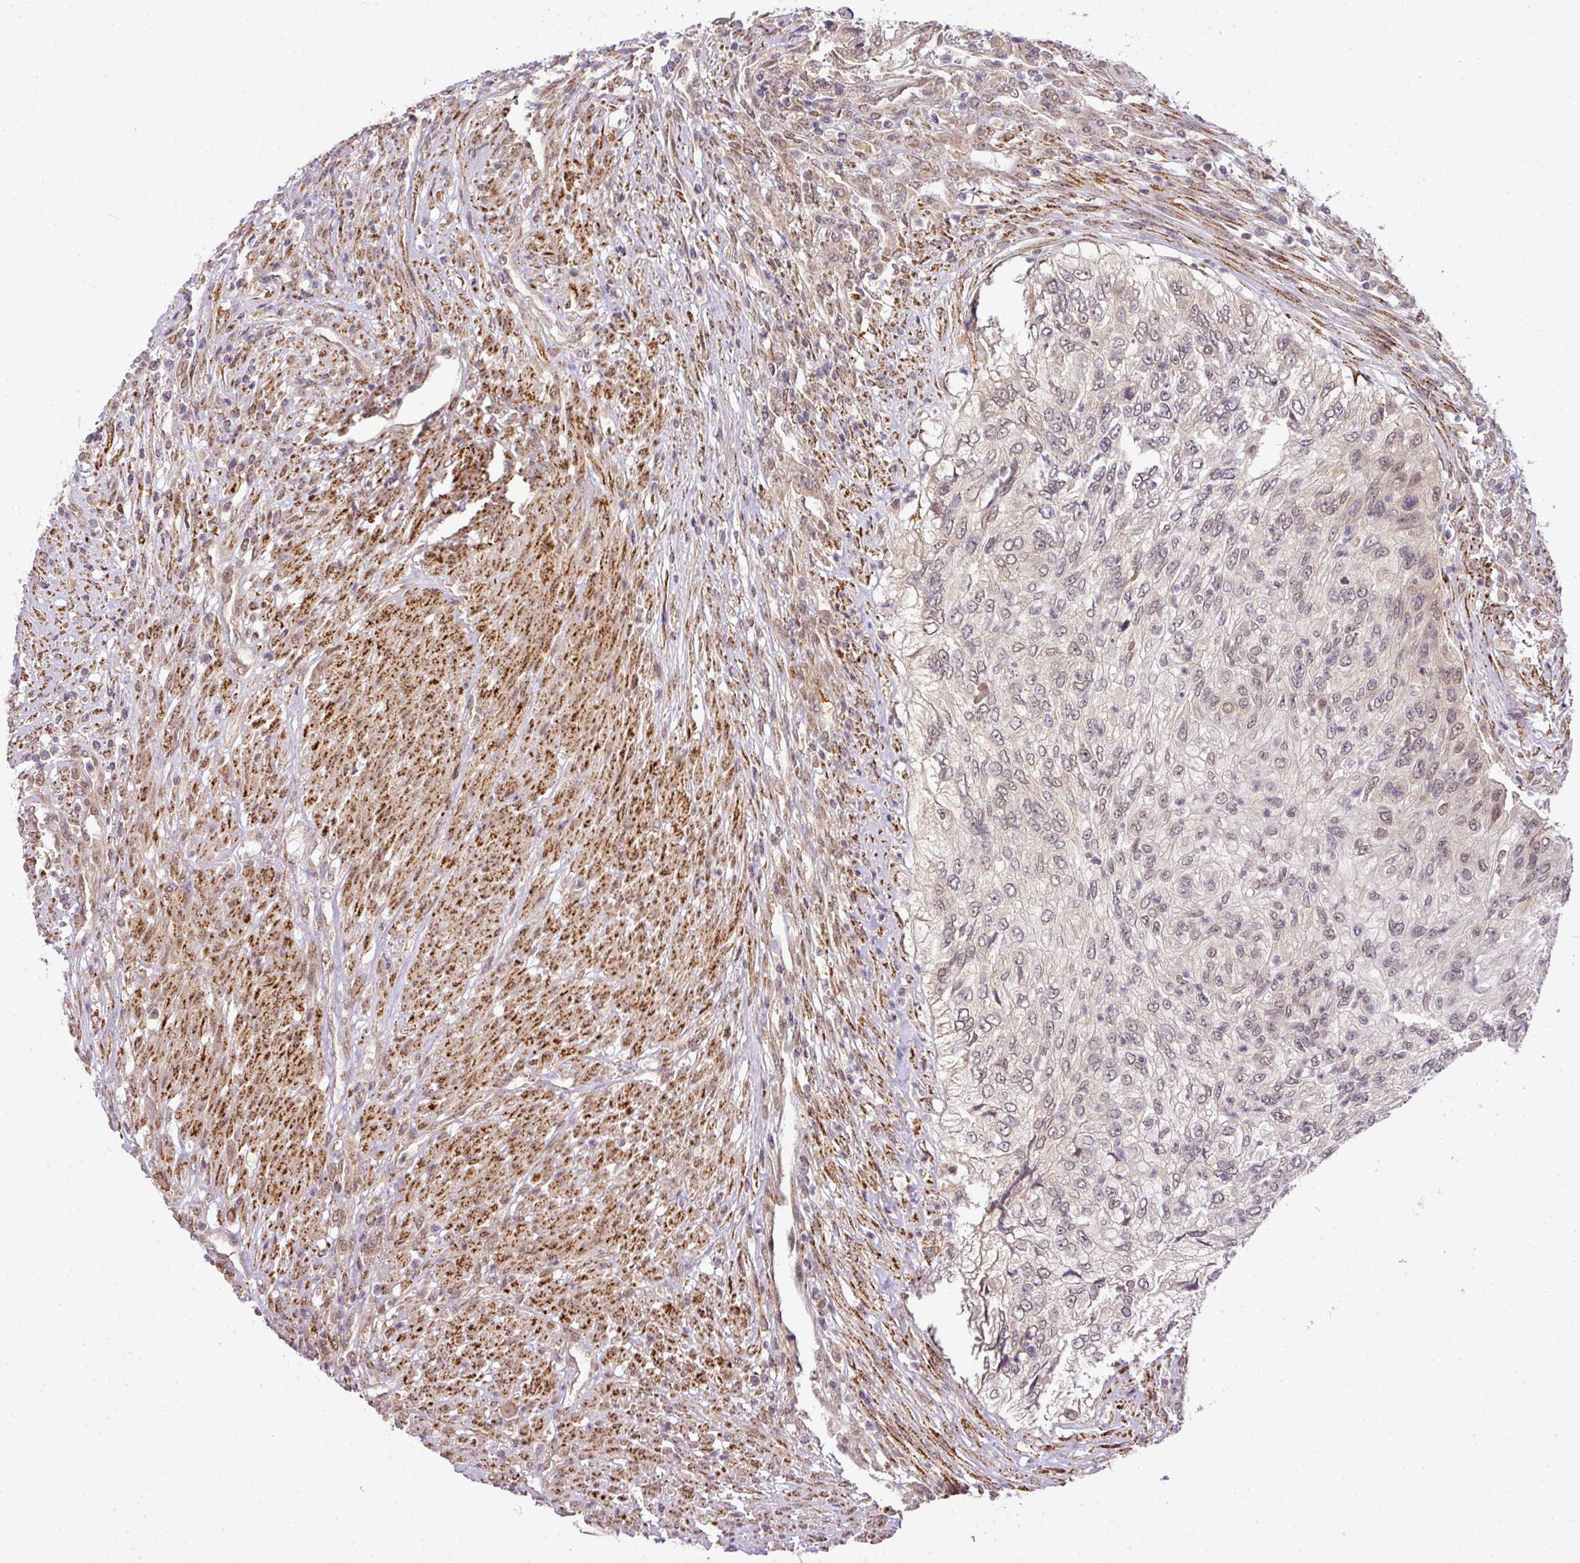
{"staining": {"intensity": "weak", "quantity": "25%-75%", "location": "nuclear"}, "tissue": "urothelial cancer", "cell_type": "Tumor cells", "image_type": "cancer", "snomed": [{"axis": "morphology", "description": "Urothelial carcinoma, High grade"}, {"axis": "topography", "description": "Urinary bladder"}], "caption": "Immunohistochemical staining of high-grade urothelial carcinoma displays low levels of weak nuclear protein positivity in approximately 25%-75% of tumor cells. The staining is performed using DAB brown chromogen to label protein expression. The nuclei are counter-stained blue using hematoxylin.", "gene": "C1orf226", "patient": {"sex": "female", "age": 60}}